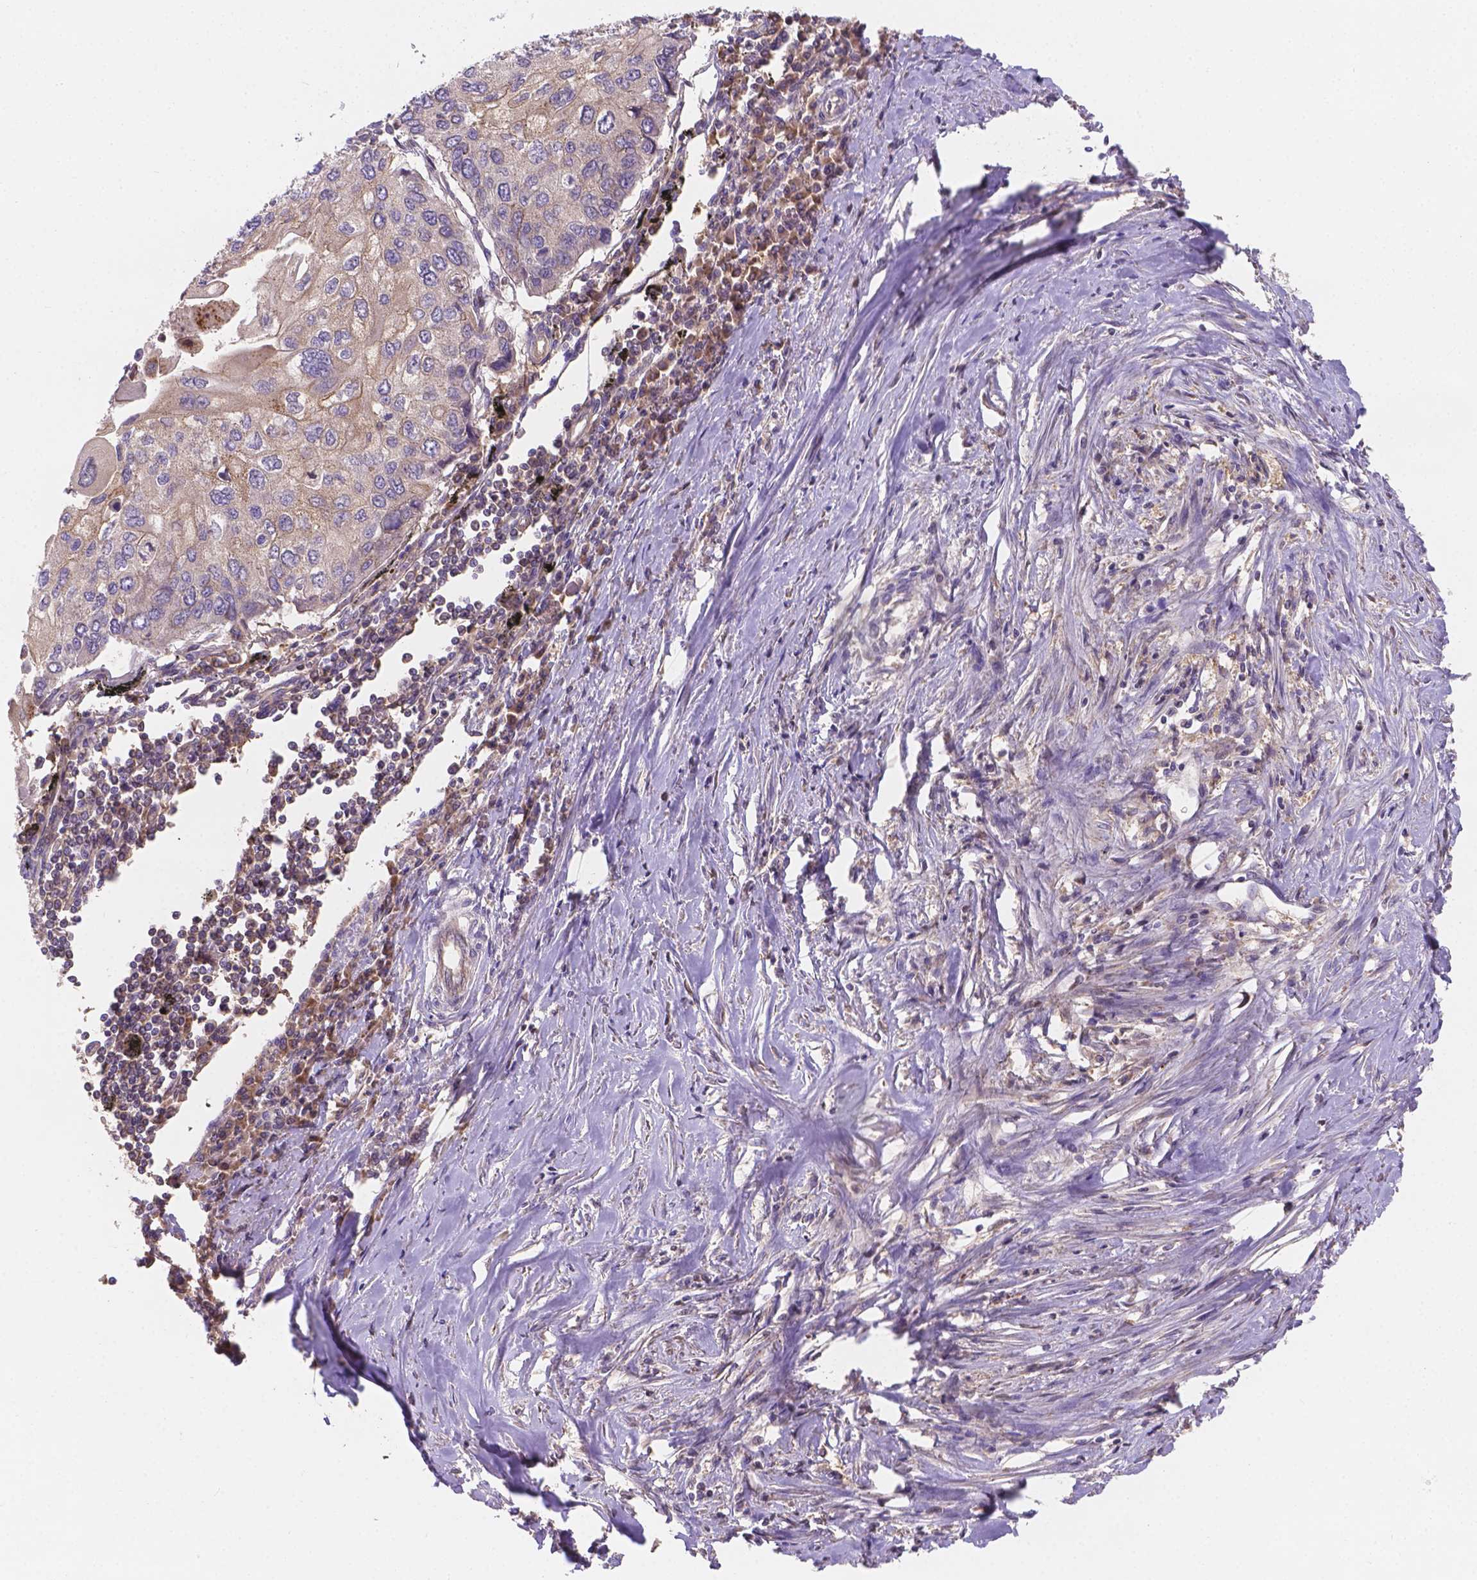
{"staining": {"intensity": "moderate", "quantity": ">75%", "location": "cytoplasmic/membranous"}, "tissue": "lung cancer", "cell_type": "Tumor cells", "image_type": "cancer", "snomed": [{"axis": "morphology", "description": "Squamous cell carcinoma, NOS"}, {"axis": "morphology", "description": "Squamous cell carcinoma, metastatic, NOS"}, {"axis": "topography", "description": "Lung"}], "caption": "Immunohistochemical staining of human squamous cell carcinoma (lung) demonstrates moderate cytoplasmic/membranous protein positivity in approximately >75% of tumor cells.", "gene": "CDK10", "patient": {"sex": "male", "age": 63}}